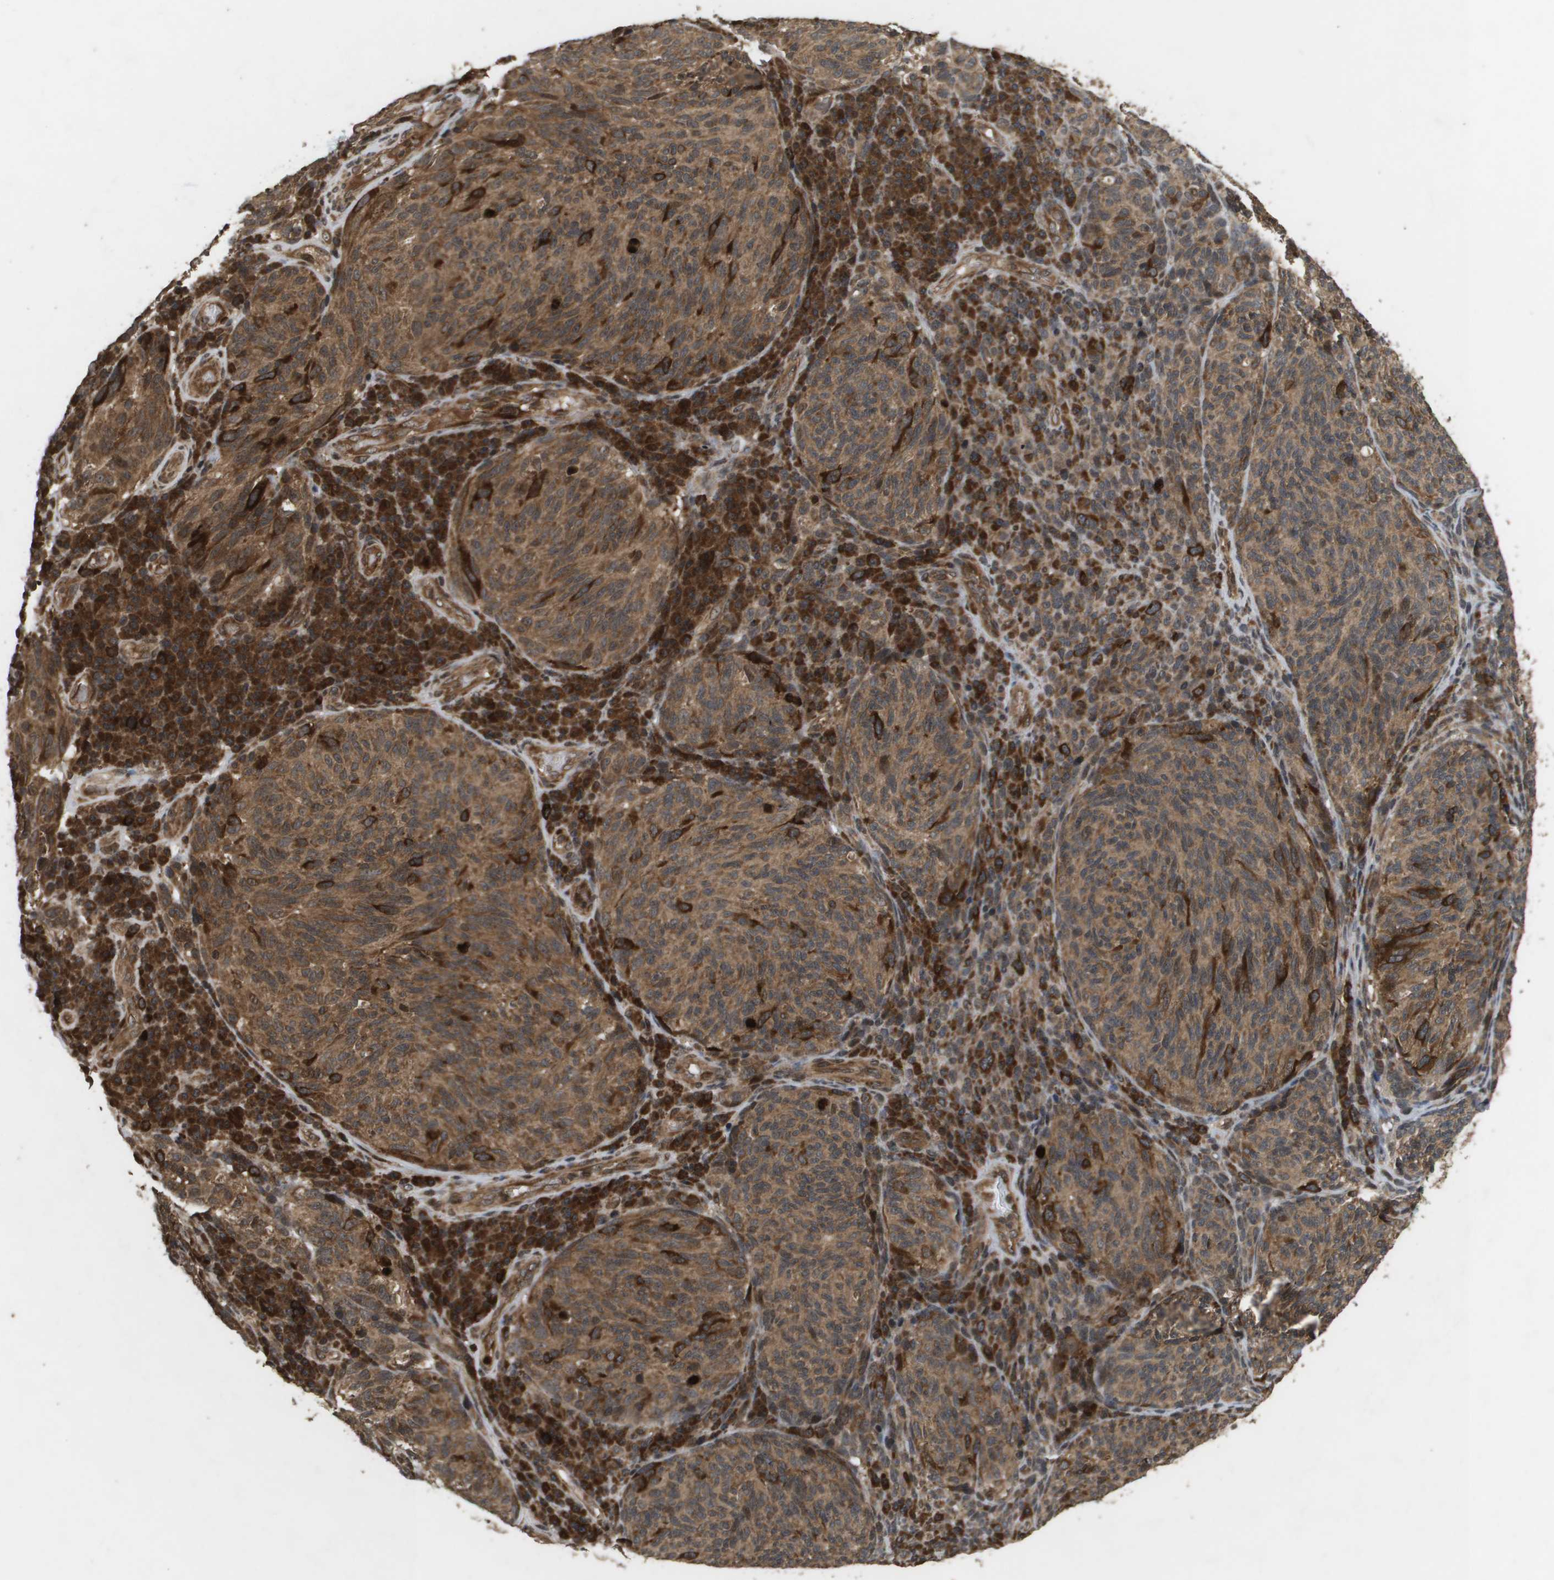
{"staining": {"intensity": "moderate", "quantity": ">75%", "location": "cytoplasmic/membranous"}, "tissue": "melanoma", "cell_type": "Tumor cells", "image_type": "cancer", "snomed": [{"axis": "morphology", "description": "Malignant melanoma, NOS"}, {"axis": "topography", "description": "Skin"}], "caption": "Protein staining displays moderate cytoplasmic/membranous expression in about >75% of tumor cells in melanoma.", "gene": "KIF11", "patient": {"sex": "female", "age": 73}}